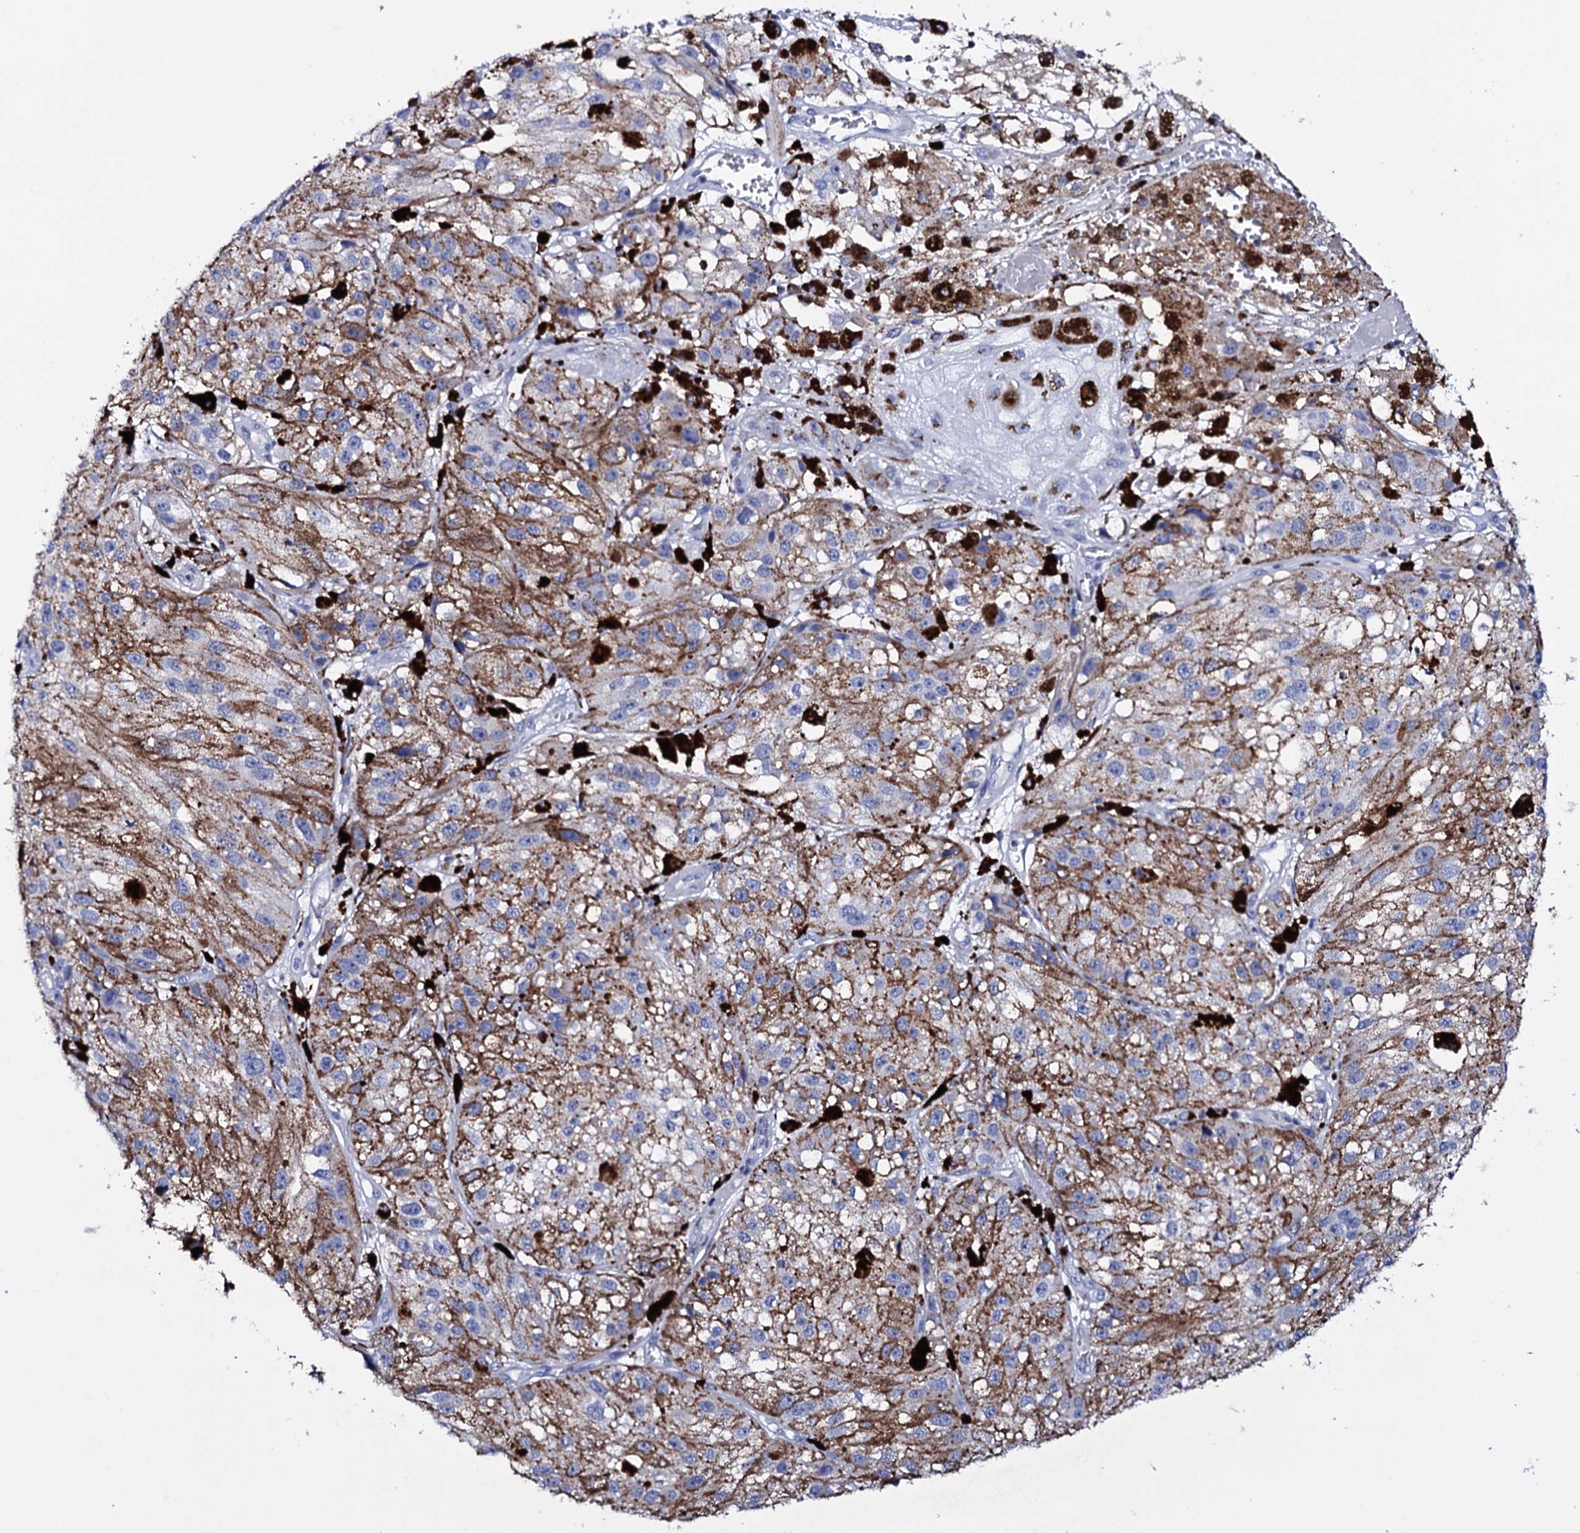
{"staining": {"intensity": "negative", "quantity": "none", "location": "none"}, "tissue": "melanoma", "cell_type": "Tumor cells", "image_type": "cancer", "snomed": [{"axis": "morphology", "description": "Malignant melanoma, NOS"}, {"axis": "topography", "description": "Skin"}], "caption": "Immunohistochemistry (IHC) image of human malignant melanoma stained for a protein (brown), which displays no expression in tumor cells.", "gene": "ITPRID2", "patient": {"sex": "male", "age": 88}}